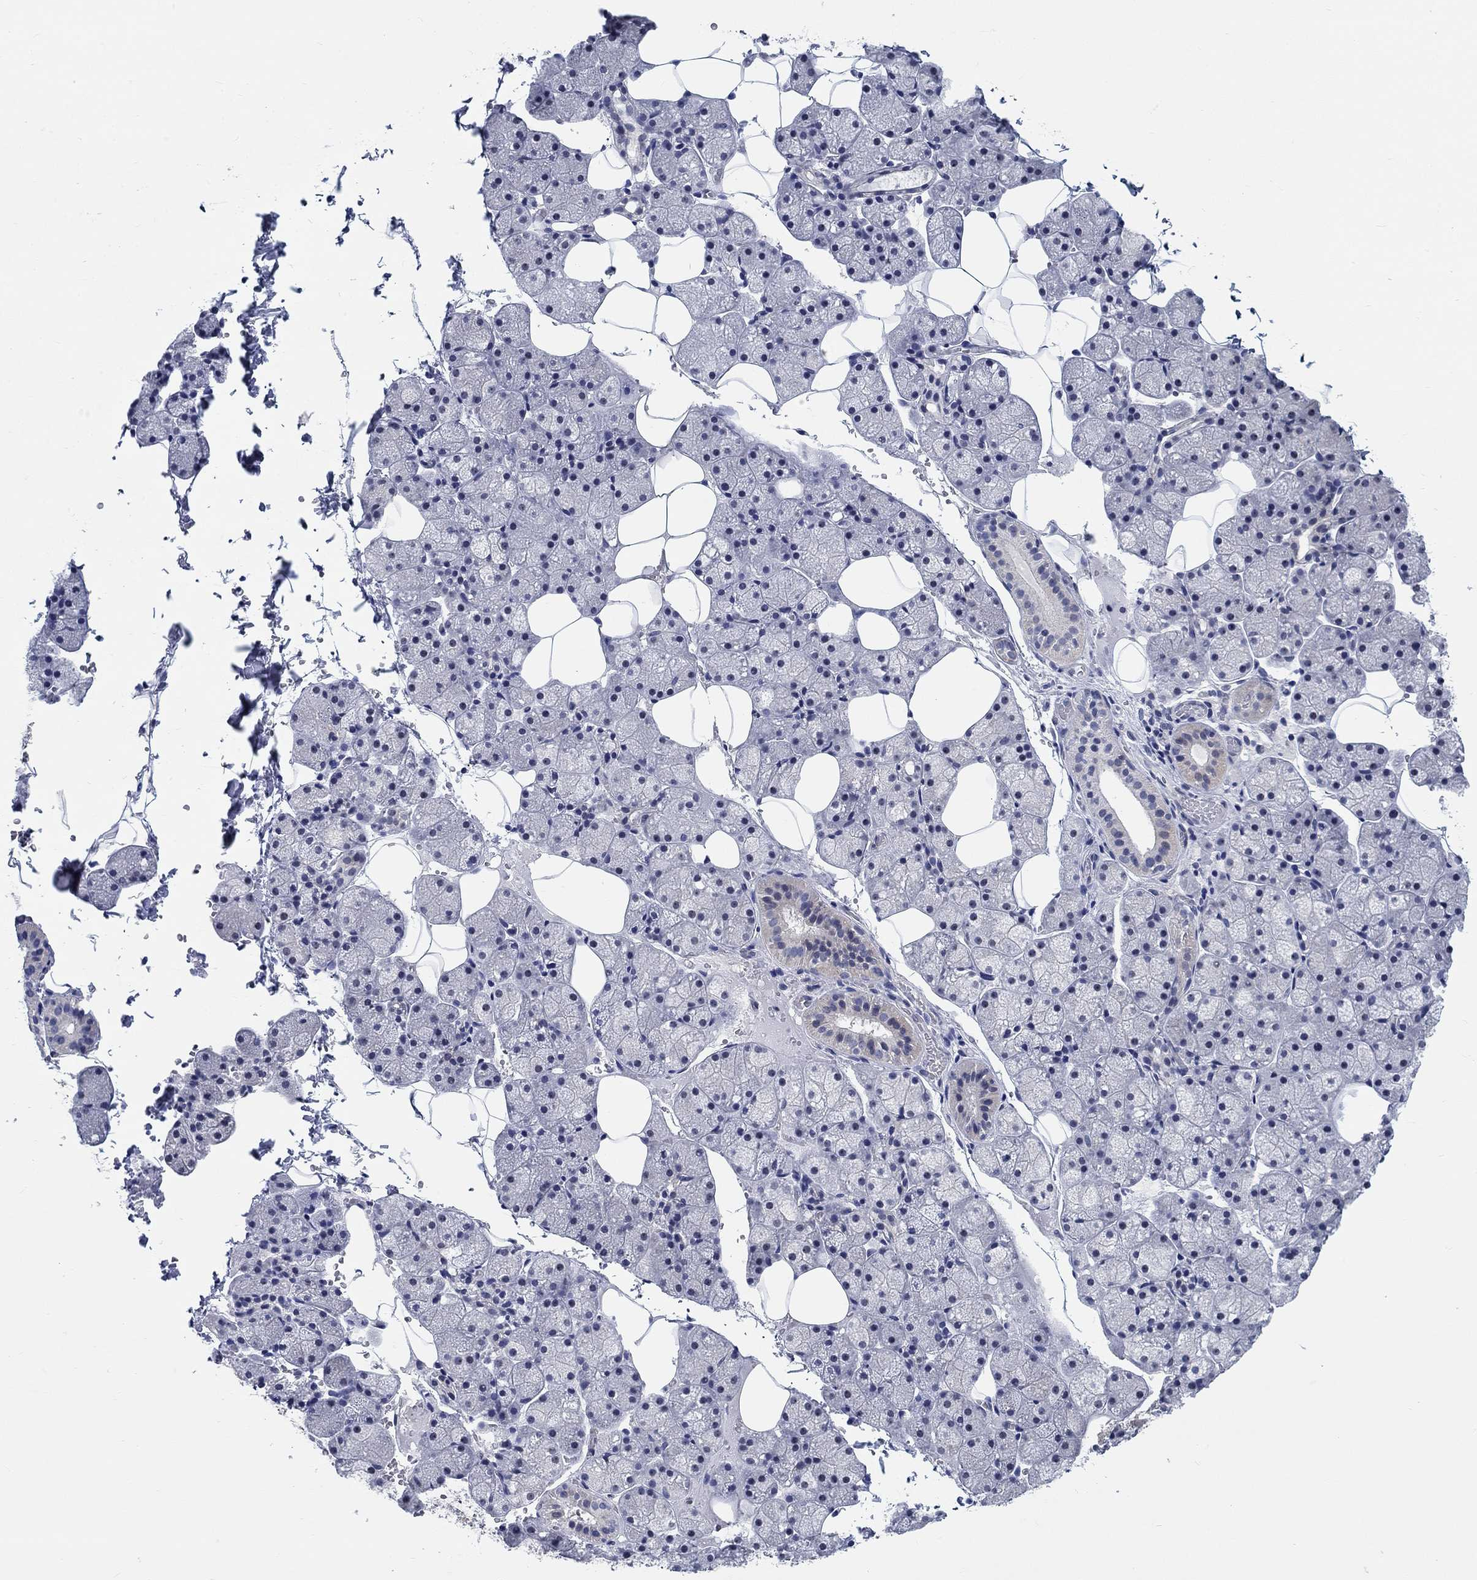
{"staining": {"intensity": "weak", "quantity": "<25%", "location": "cytoplasmic/membranous"}, "tissue": "salivary gland", "cell_type": "Glandular cells", "image_type": "normal", "snomed": [{"axis": "morphology", "description": "Normal tissue, NOS"}, {"axis": "topography", "description": "Salivary gland"}], "caption": "A high-resolution photomicrograph shows IHC staining of unremarkable salivary gland, which exhibits no significant positivity in glandular cells. (DAB immunohistochemistry (IHC), high magnification).", "gene": "SMIM18", "patient": {"sex": "male", "age": 38}}